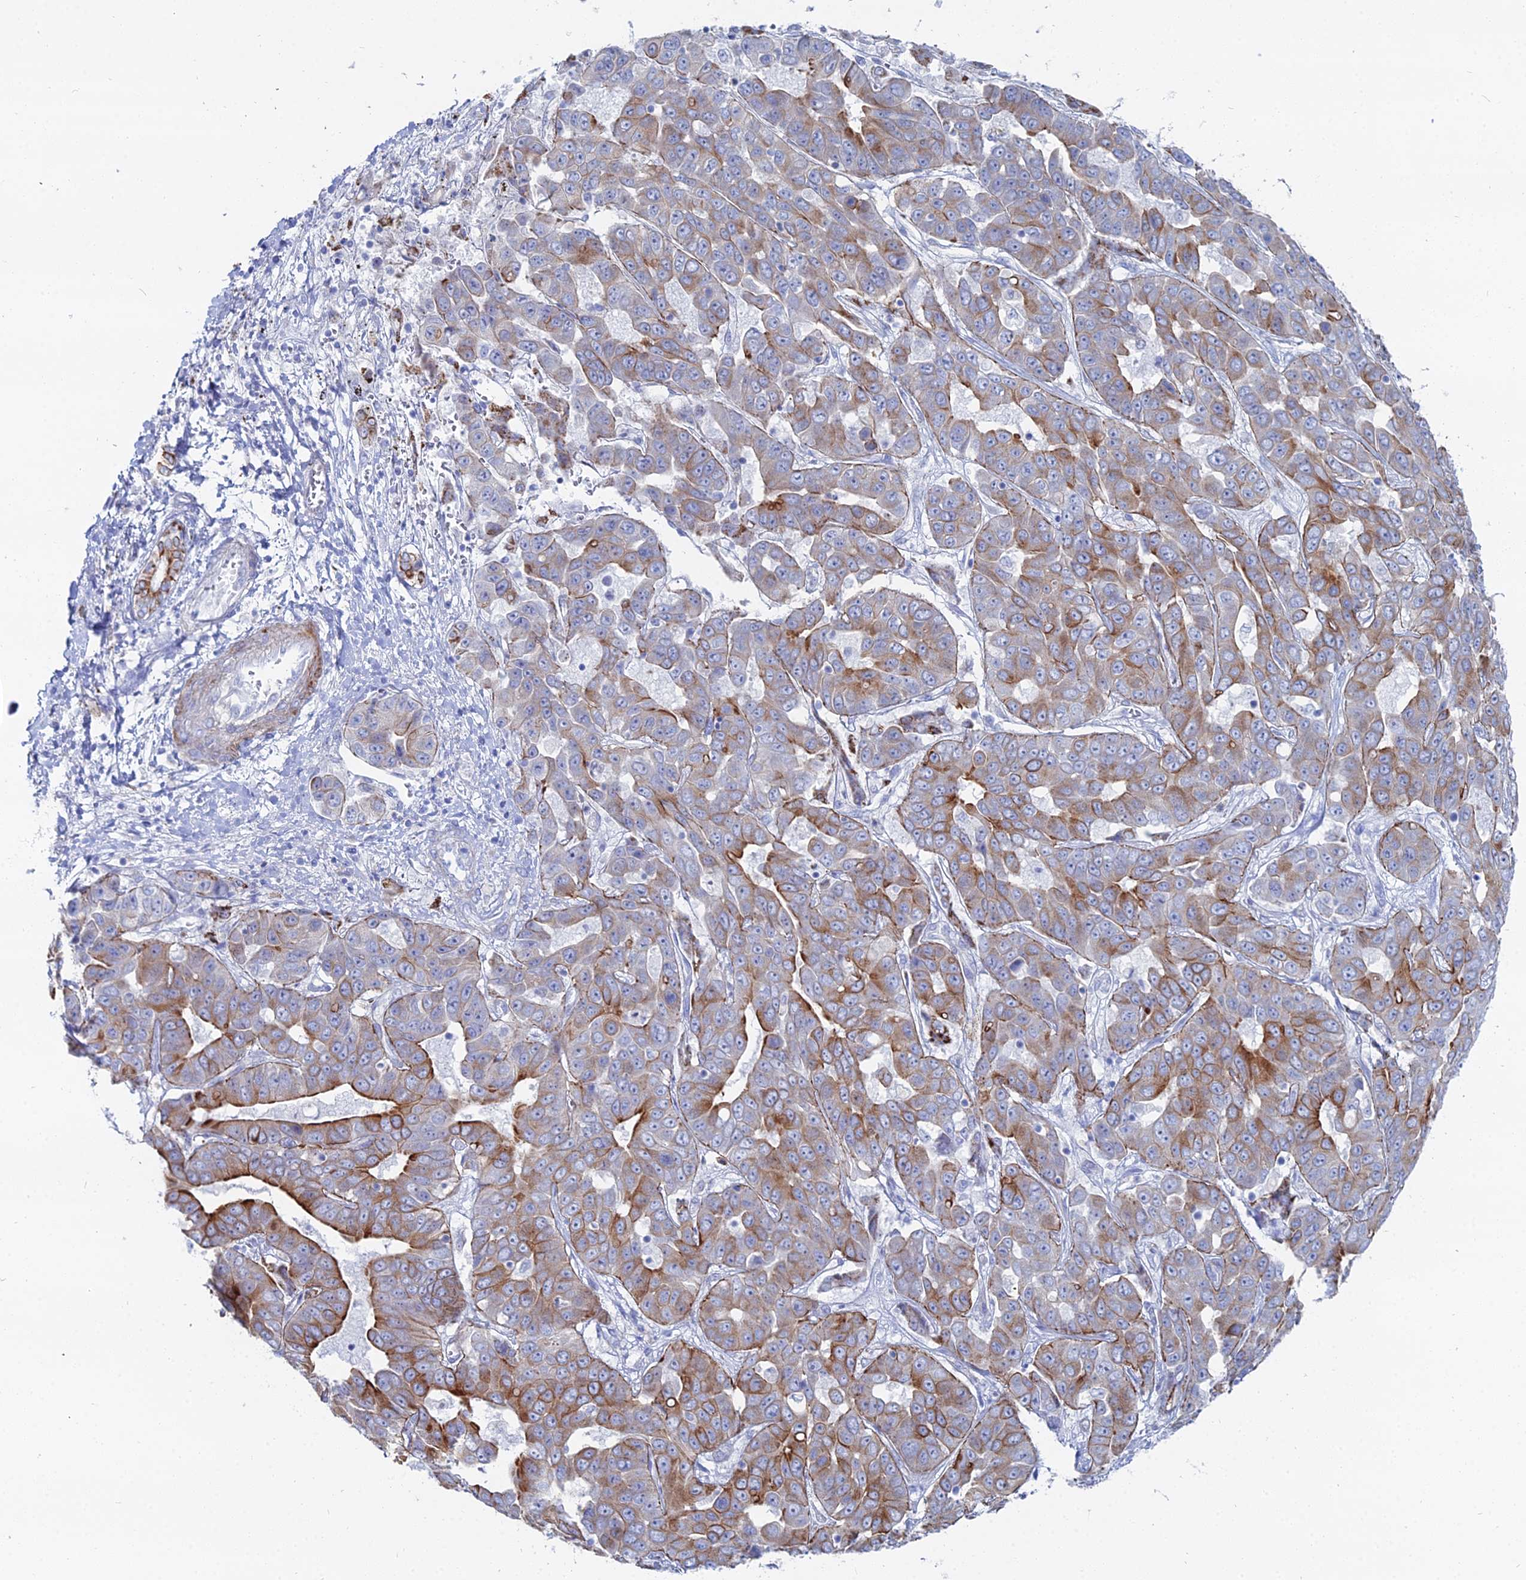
{"staining": {"intensity": "moderate", "quantity": "25%-75%", "location": "cytoplasmic/membranous"}, "tissue": "liver cancer", "cell_type": "Tumor cells", "image_type": "cancer", "snomed": [{"axis": "morphology", "description": "Cholangiocarcinoma"}, {"axis": "topography", "description": "Liver"}], "caption": "A high-resolution image shows IHC staining of liver cholangiocarcinoma, which demonstrates moderate cytoplasmic/membranous expression in approximately 25%-75% of tumor cells.", "gene": "DHX34", "patient": {"sex": "female", "age": 52}}